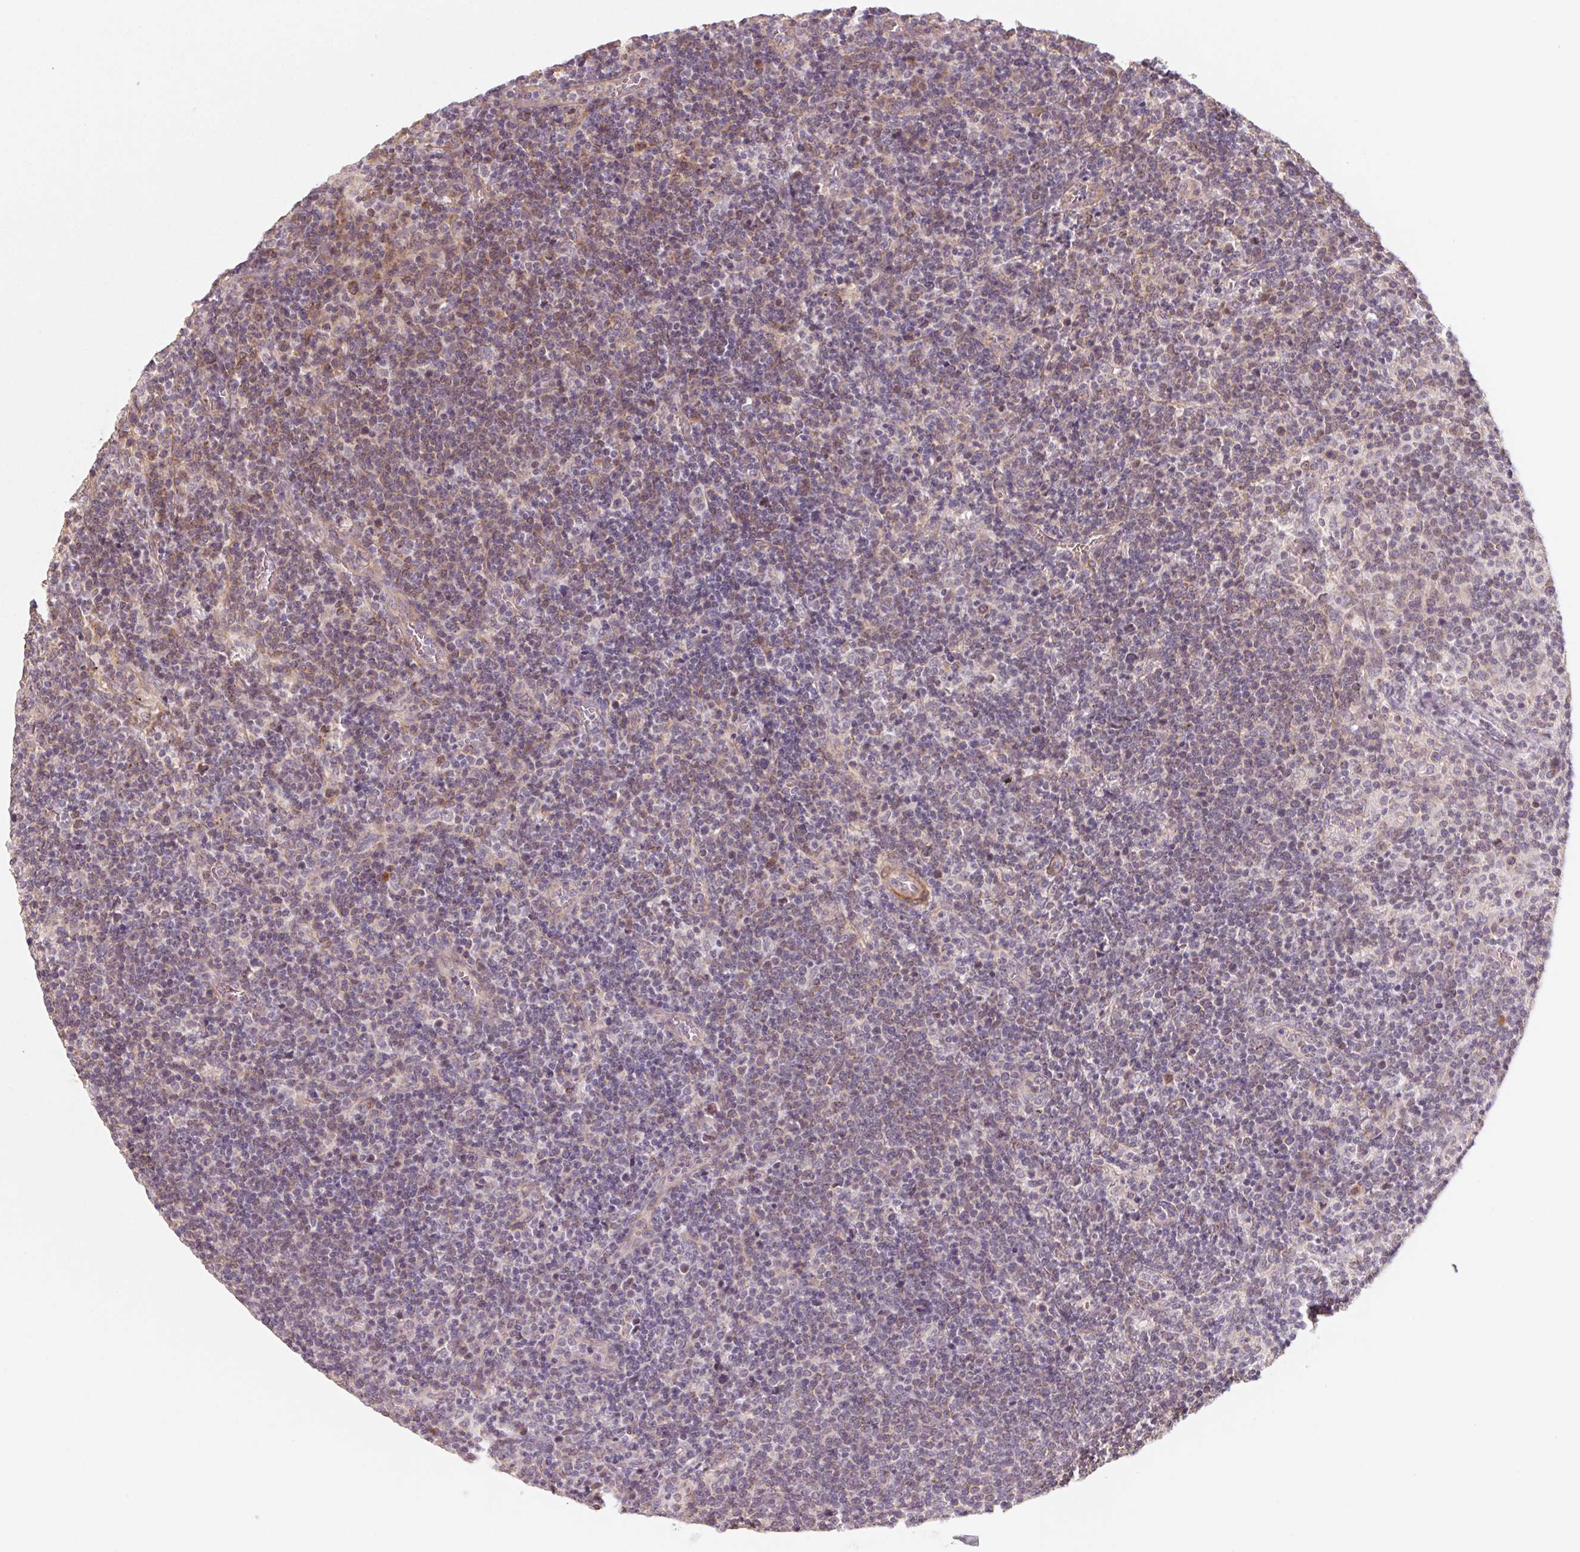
{"staining": {"intensity": "weak", "quantity": "<25%", "location": "cytoplasmic/membranous"}, "tissue": "lymphoma", "cell_type": "Tumor cells", "image_type": "cancer", "snomed": [{"axis": "morphology", "description": "Malignant lymphoma, non-Hodgkin's type, High grade"}, {"axis": "topography", "description": "Lymph node"}], "caption": "Immunohistochemistry micrograph of human lymphoma stained for a protein (brown), which reveals no staining in tumor cells. (DAB IHC visualized using brightfield microscopy, high magnification).", "gene": "CCDC112", "patient": {"sex": "male", "age": 61}}